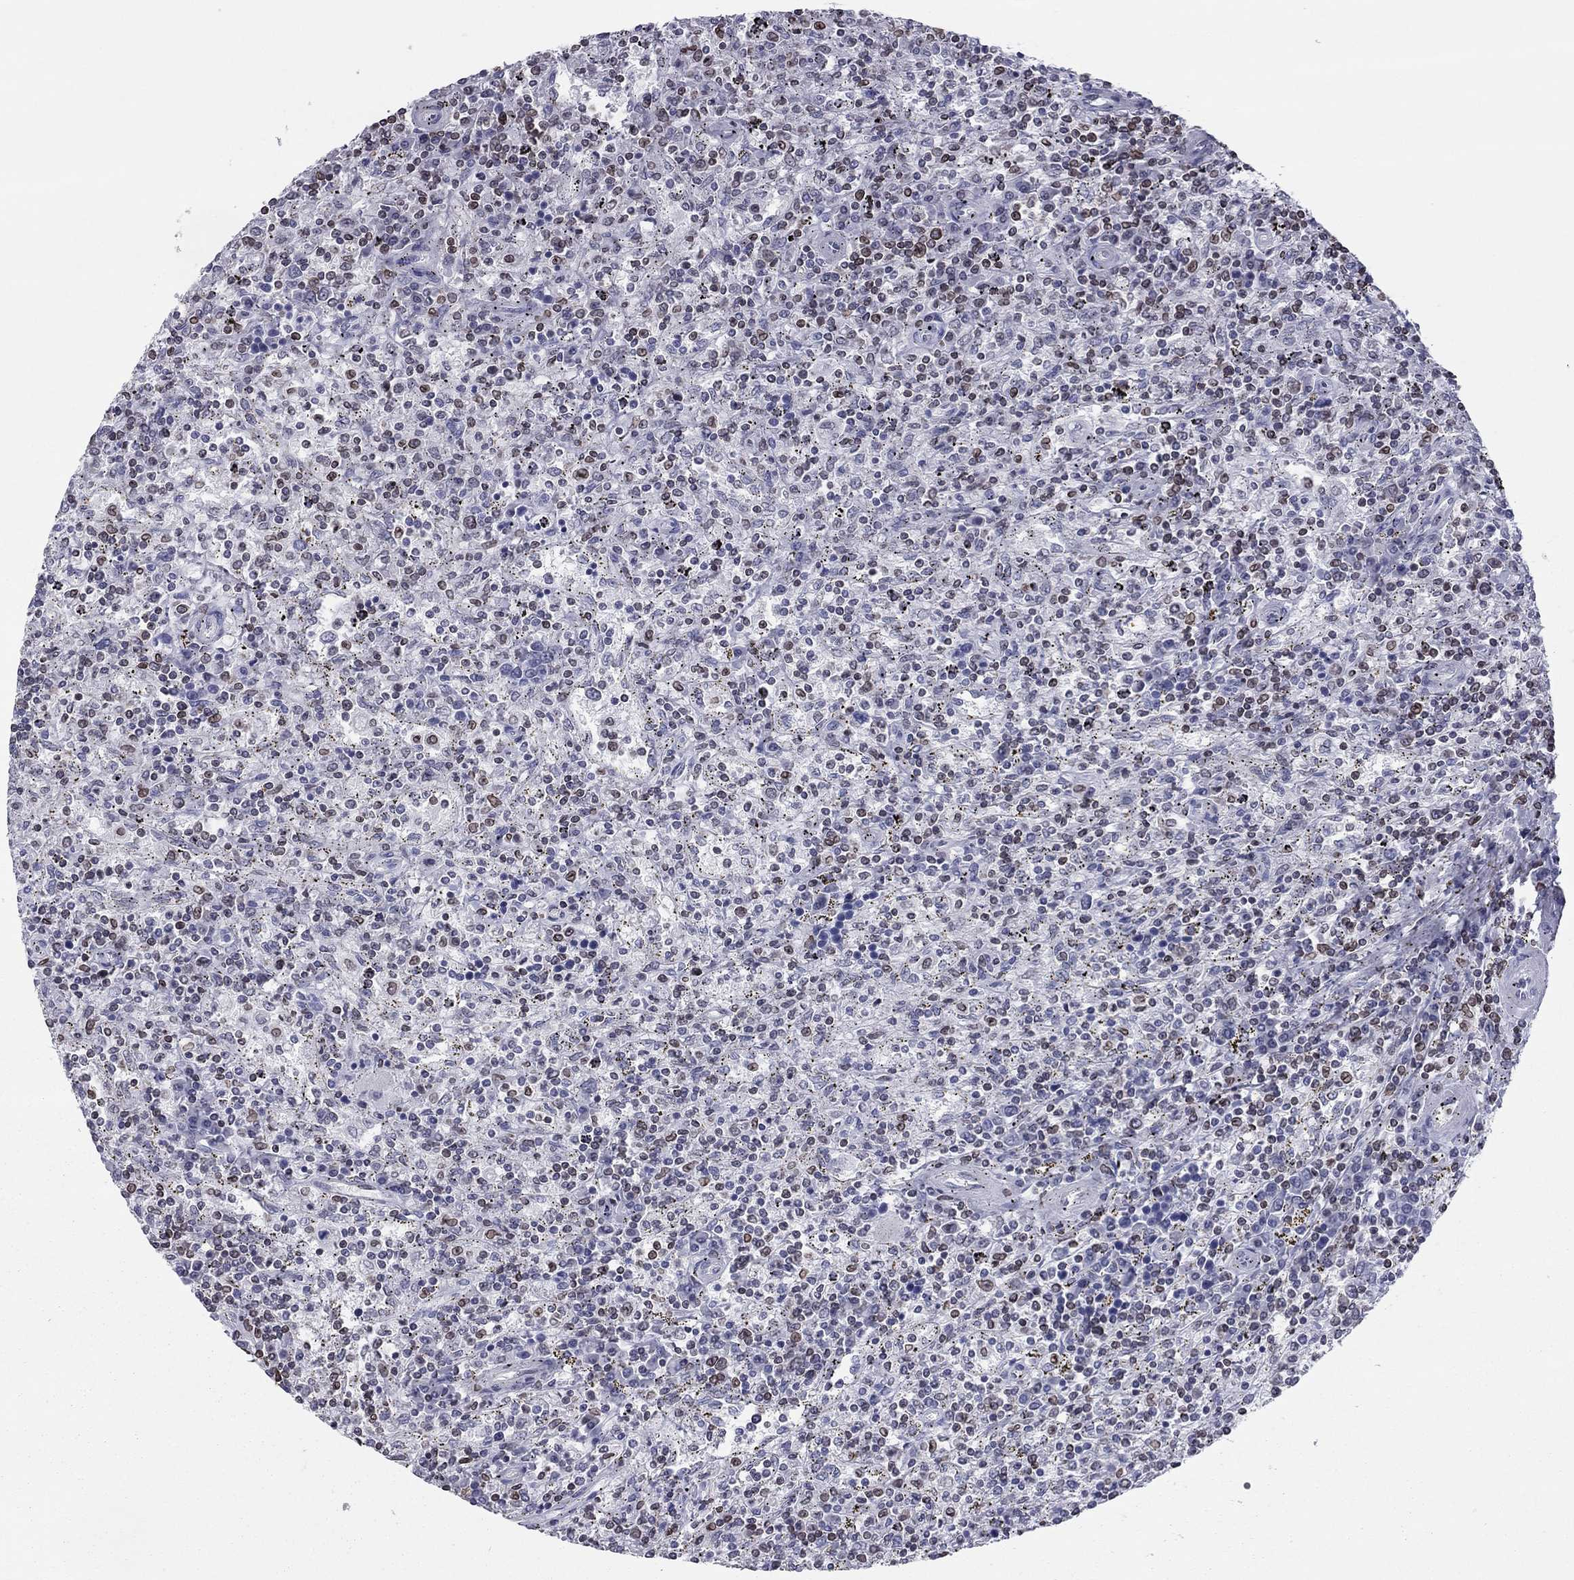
{"staining": {"intensity": "negative", "quantity": "none", "location": "none"}, "tissue": "lymphoma", "cell_type": "Tumor cells", "image_type": "cancer", "snomed": [{"axis": "morphology", "description": "Malignant lymphoma, non-Hodgkin's type, Low grade"}, {"axis": "topography", "description": "Spleen"}], "caption": "Protein analysis of lymphoma demonstrates no significant expression in tumor cells.", "gene": "ESPL1", "patient": {"sex": "male", "age": 62}}